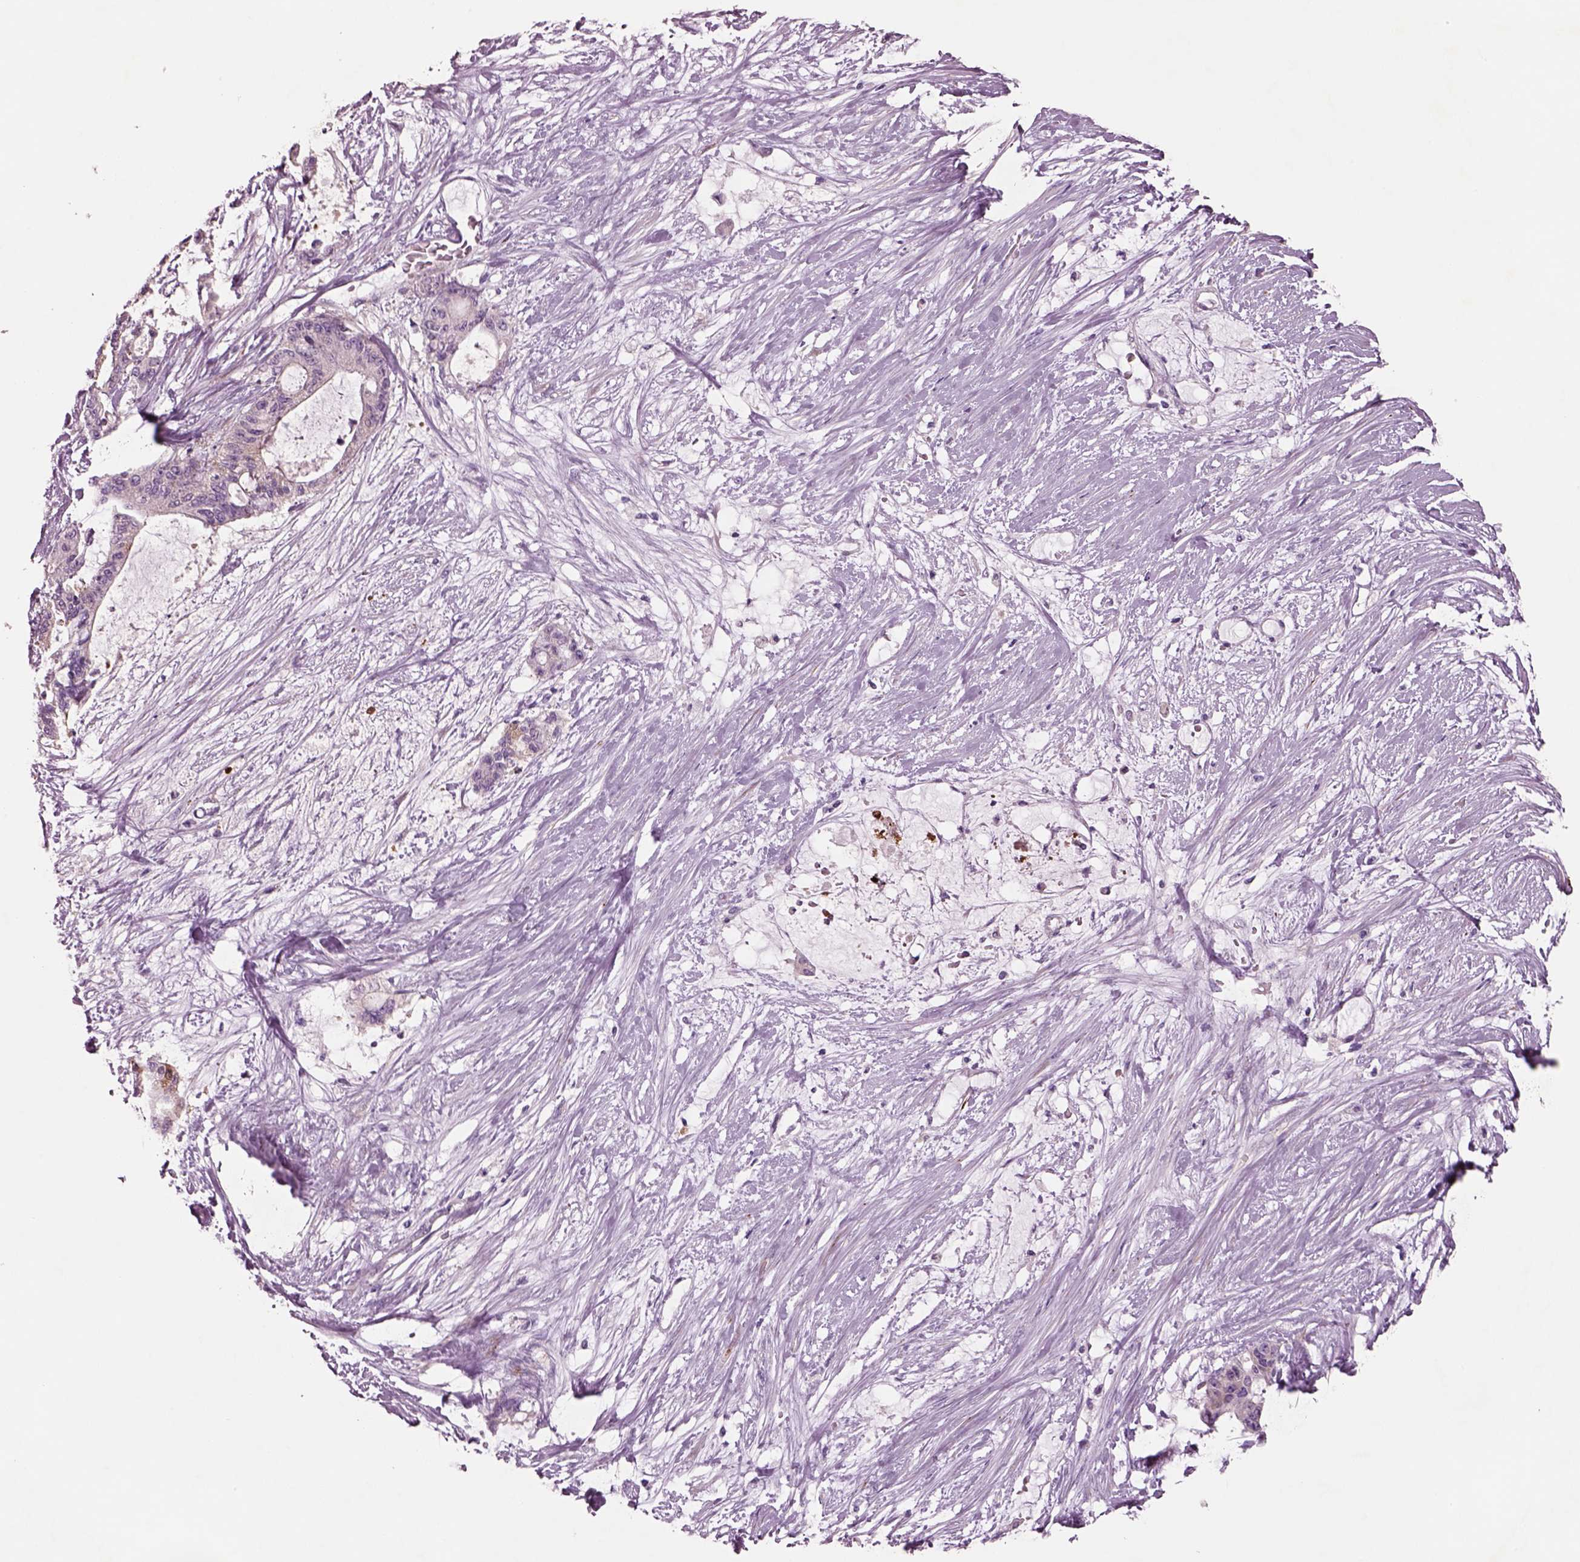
{"staining": {"intensity": "negative", "quantity": "none", "location": "none"}, "tissue": "liver cancer", "cell_type": "Tumor cells", "image_type": "cancer", "snomed": [{"axis": "morphology", "description": "Normal tissue, NOS"}, {"axis": "morphology", "description": "Cholangiocarcinoma"}, {"axis": "topography", "description": "Liver"}, {"axis": "topography", "description": "Peripheral nerve tissue"}], "caption": "Photomicrograph shows no significant protein expression in tumor cells of liver cholangiocarcinoma.", "gene": "PLPP7", "patient": {"sex": "female", "age": 73}}